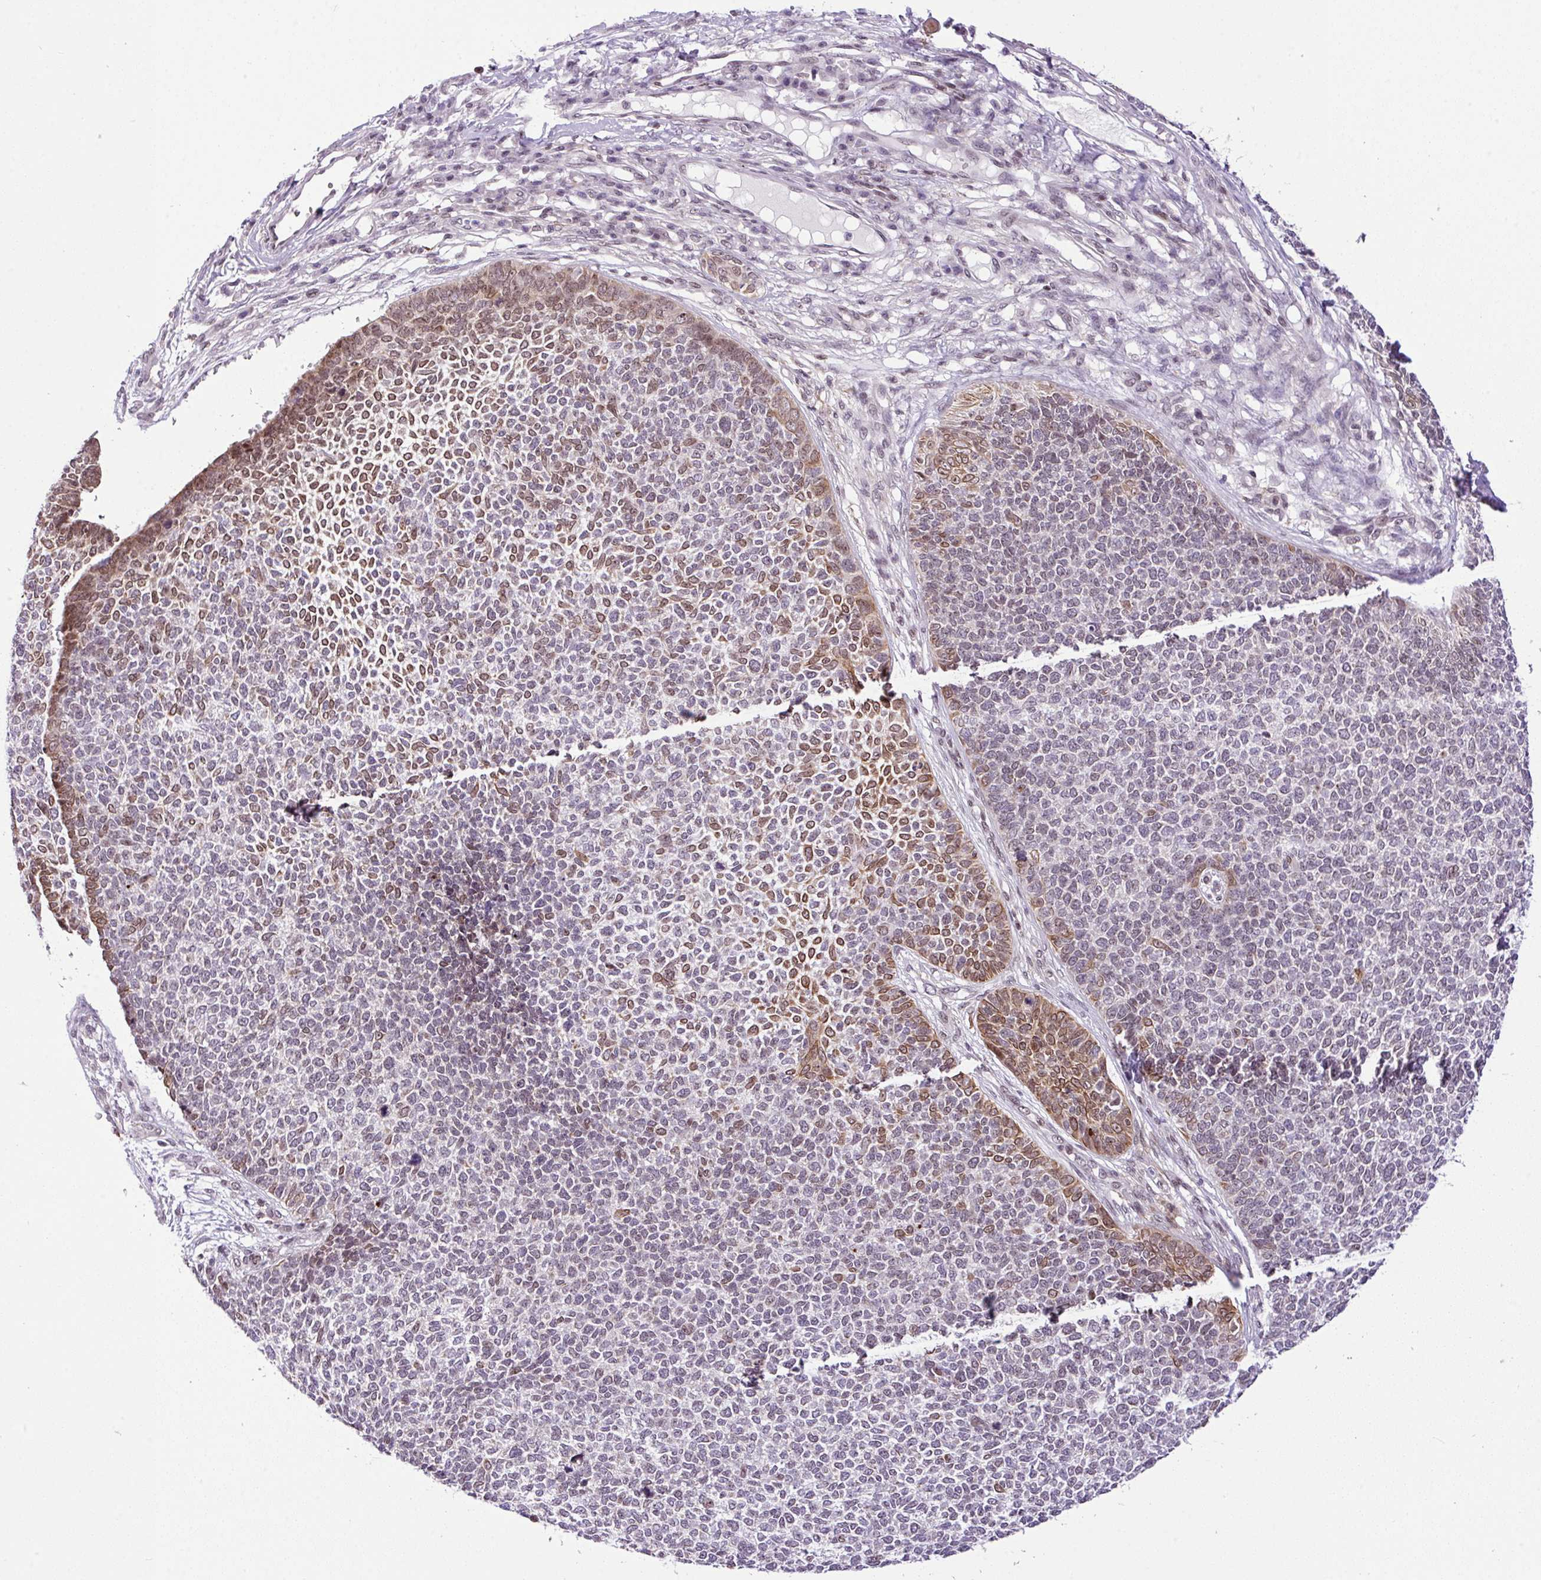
{"staining": {"intensity": "moderate", "quantity": "<25%", "location": "cytoplasmic/membranous,nuclear"}, "tissue": "skin cancer", "cell_type": "Tumor cells", "image_type": "cancer", "snomed": [{"axis": "morphology", "description": "Basal cell carcinoma"}, {"axis": "topography", "description": "Skin"}], "caption": "The photomicrograph shows staining of skin cancer (basal cell carcinoma), revealing moderate cytoplasmic/membranous and nuclear protein staining (brown color) within tumor cells. Using DAB (brown) and hematoxylin (blue) stains, captured at high magnification using brightfield microscopy.", "gene": "CCDC137", "patient": {"sex": "female", "age": 84}}